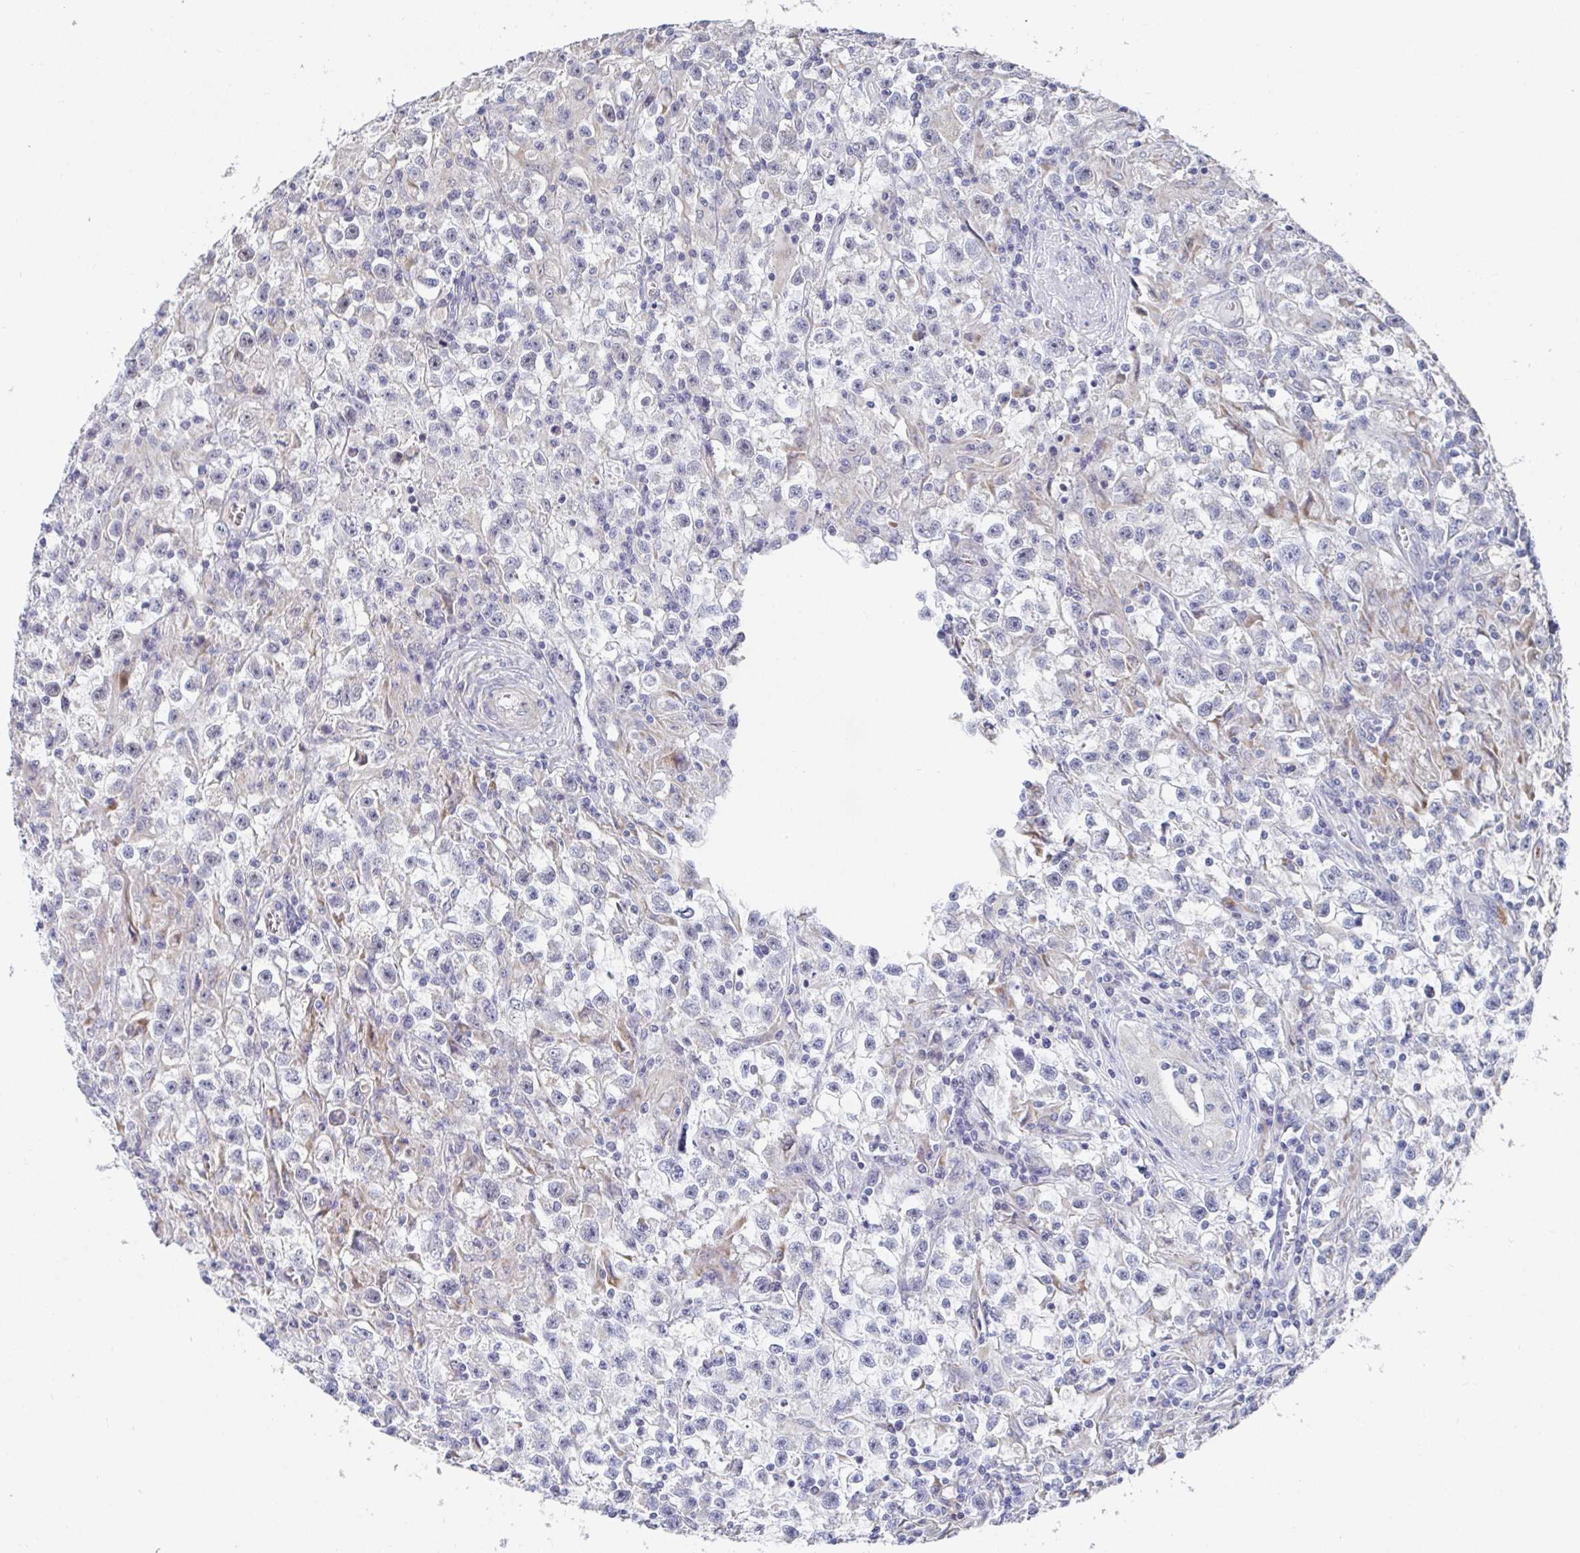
{"staining": {"intensity": "negative", "quantity": "none", "location": "none"}, "tissue": "testis cancer", "cell_type": "Tumor cells", "image_type": "cancer", "snomed": [{"axis": "morphology", "description": "Seminoma, NOS"}, {"axis": "topography", "description": "Testis"}], "caption": "An immunohistochemistry (IHC) photomicrograph of testis cancer is shown. There is no staining in tumor cells of testis cancer.", "gene": "ATP5F1C", "patient": {"sex": "male", "age": 31}}